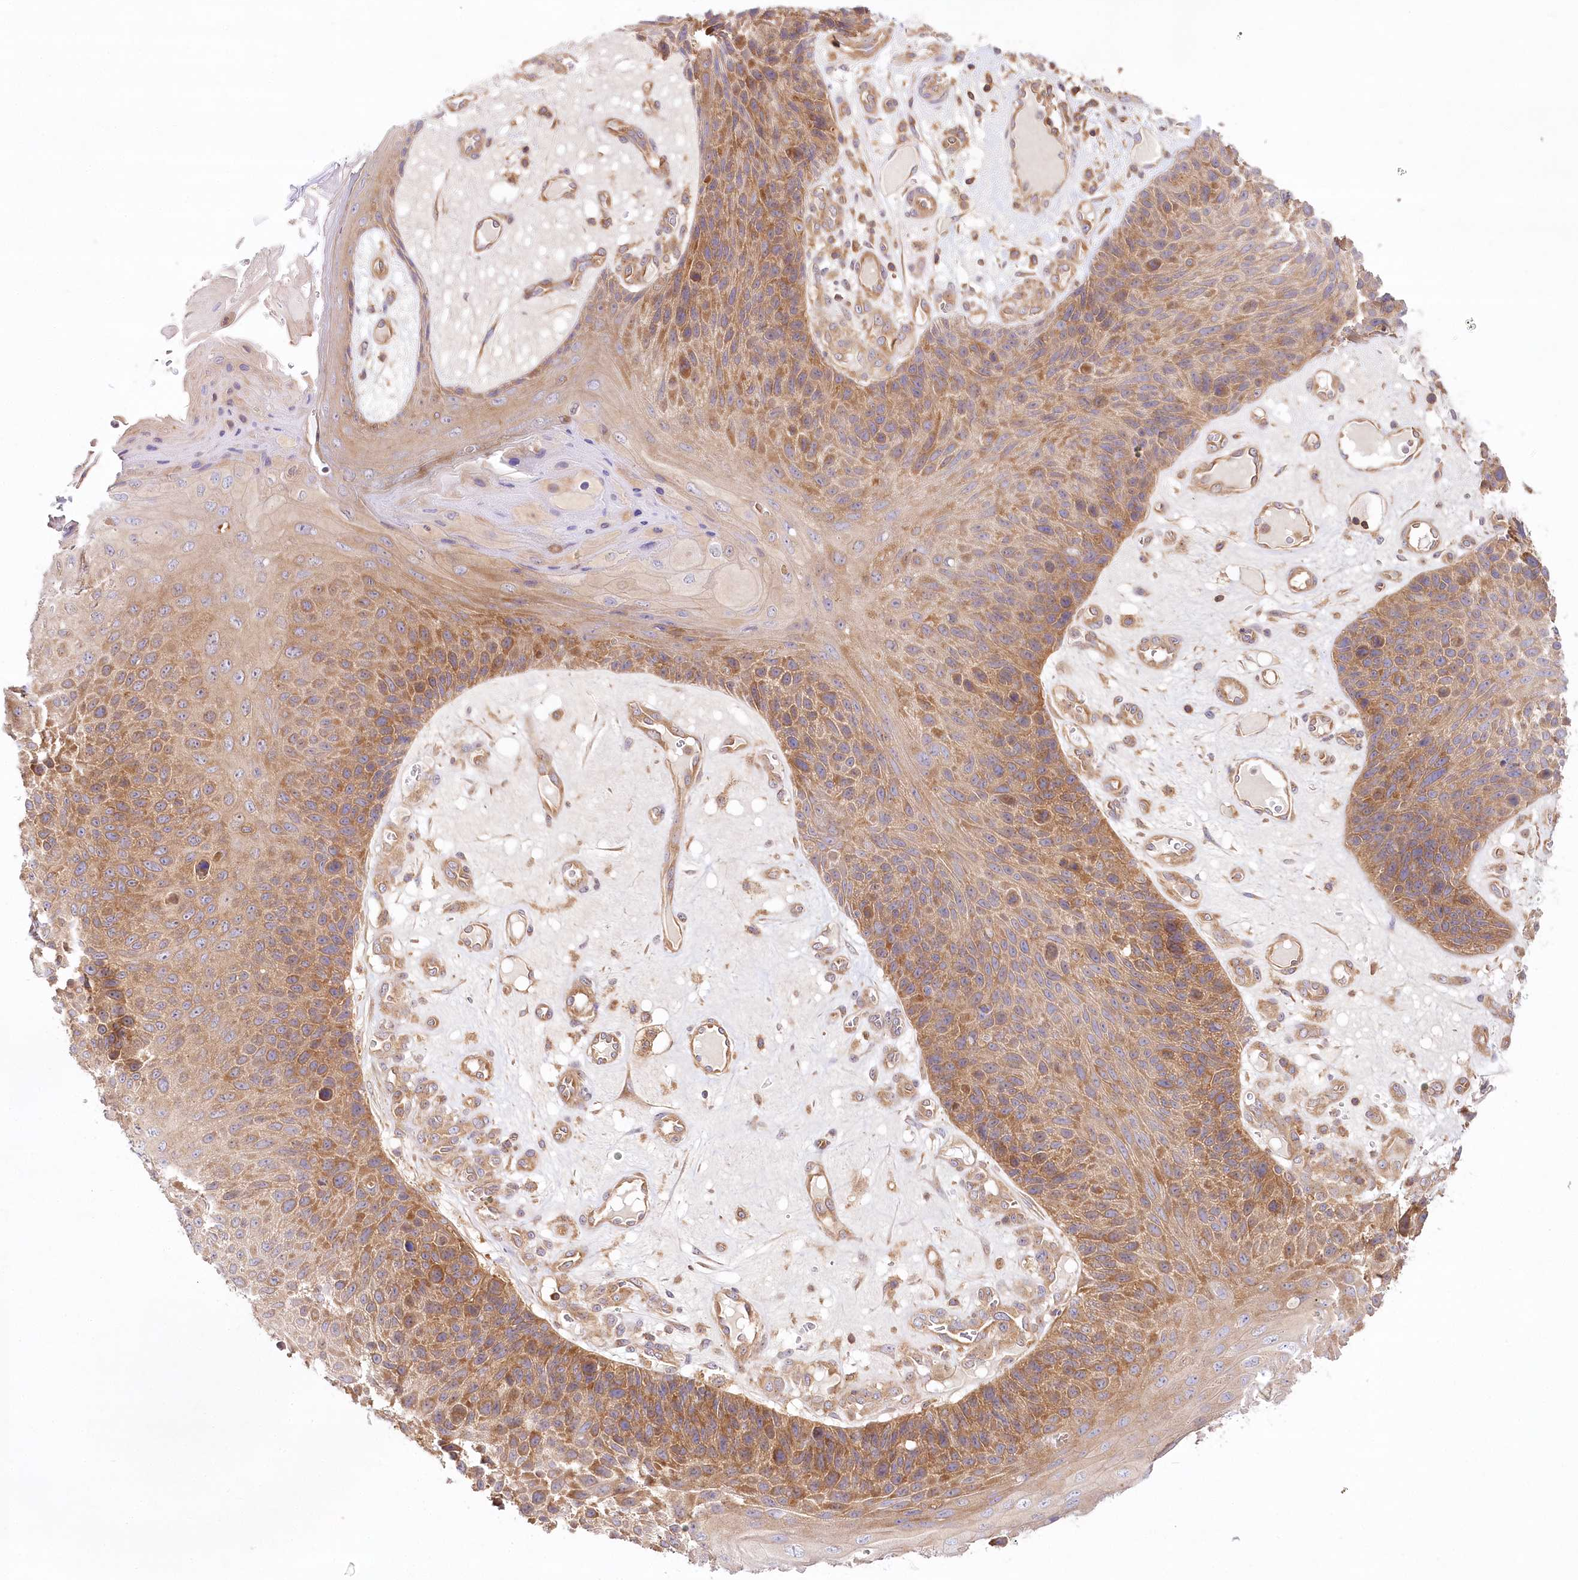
{"staining": {"intensity": "moderate", "quantity": ">75%", "location": "cytoplasmic/membranous"}, "tissue": "skin cancer", "cell_type": "Tumor cells", "image_type": "cancer", "snomed": [{"axis": "morphology", "description": "Squamous cell carcinoma, NOS"}, {"axis": "topography", "description": "Skin"}], "caption": "Human skin squamous cell carcinoma stained with a protein marker displays moderate staining in tumor cells.", "gene": "ABRAXAS2", "patient": {"sex": "female", "age": 88}}